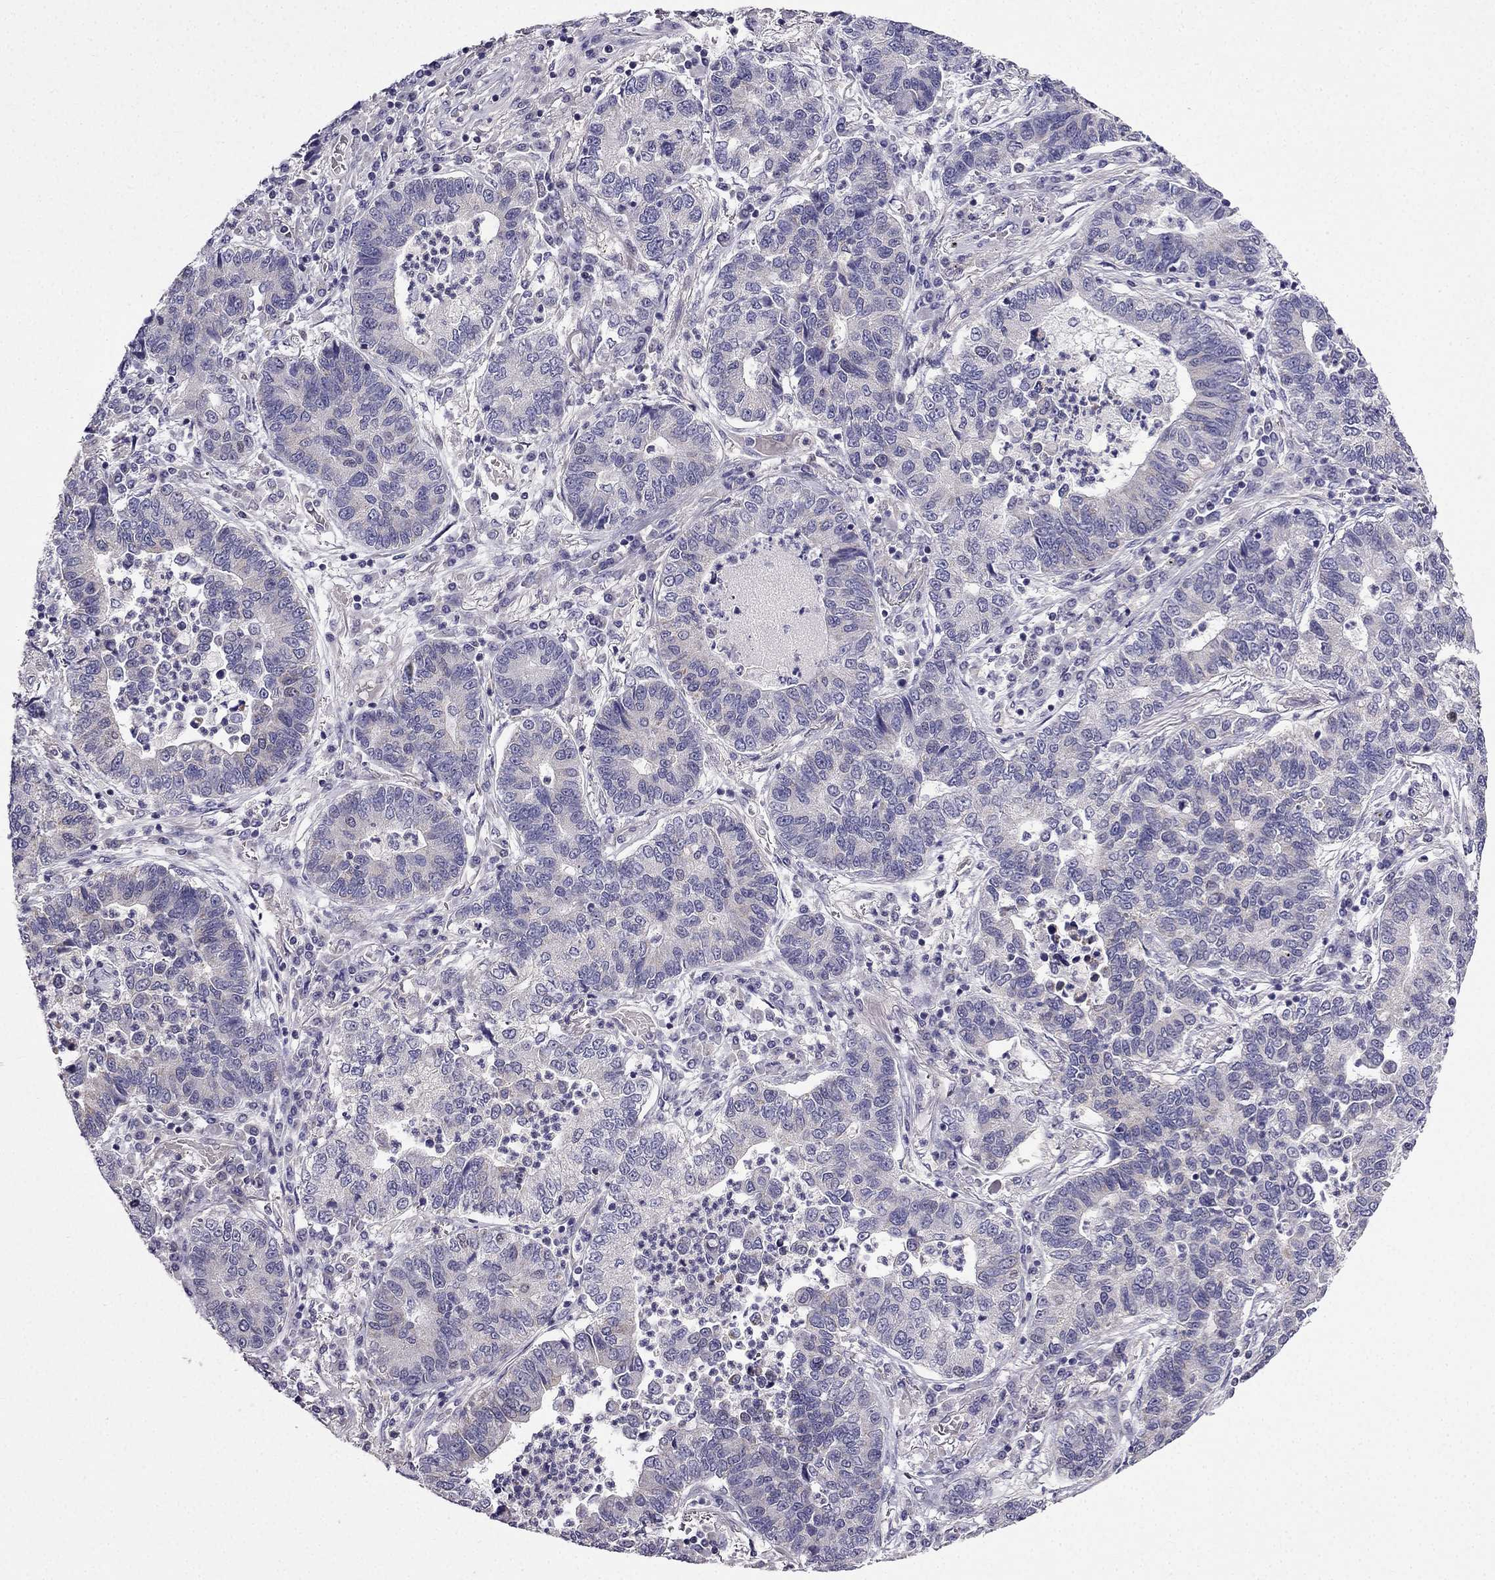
{"staining": {"intensity": "negative", "quantity": "none", "location": "none"}, "tissue": "lung cancer", "cell_type": "Tumor cells", "image_type": "cancer", "snomed": [{"axis": "morphology", "description": "Adenocarcinoma, NOS"}, {"axis": "topography", "description": "Lung"}], "caption": "Tumor cells show no significant protein expression in lung cancer.", "gene": "SLC6A2", "patient": {"sex": "female", "age": 57}}